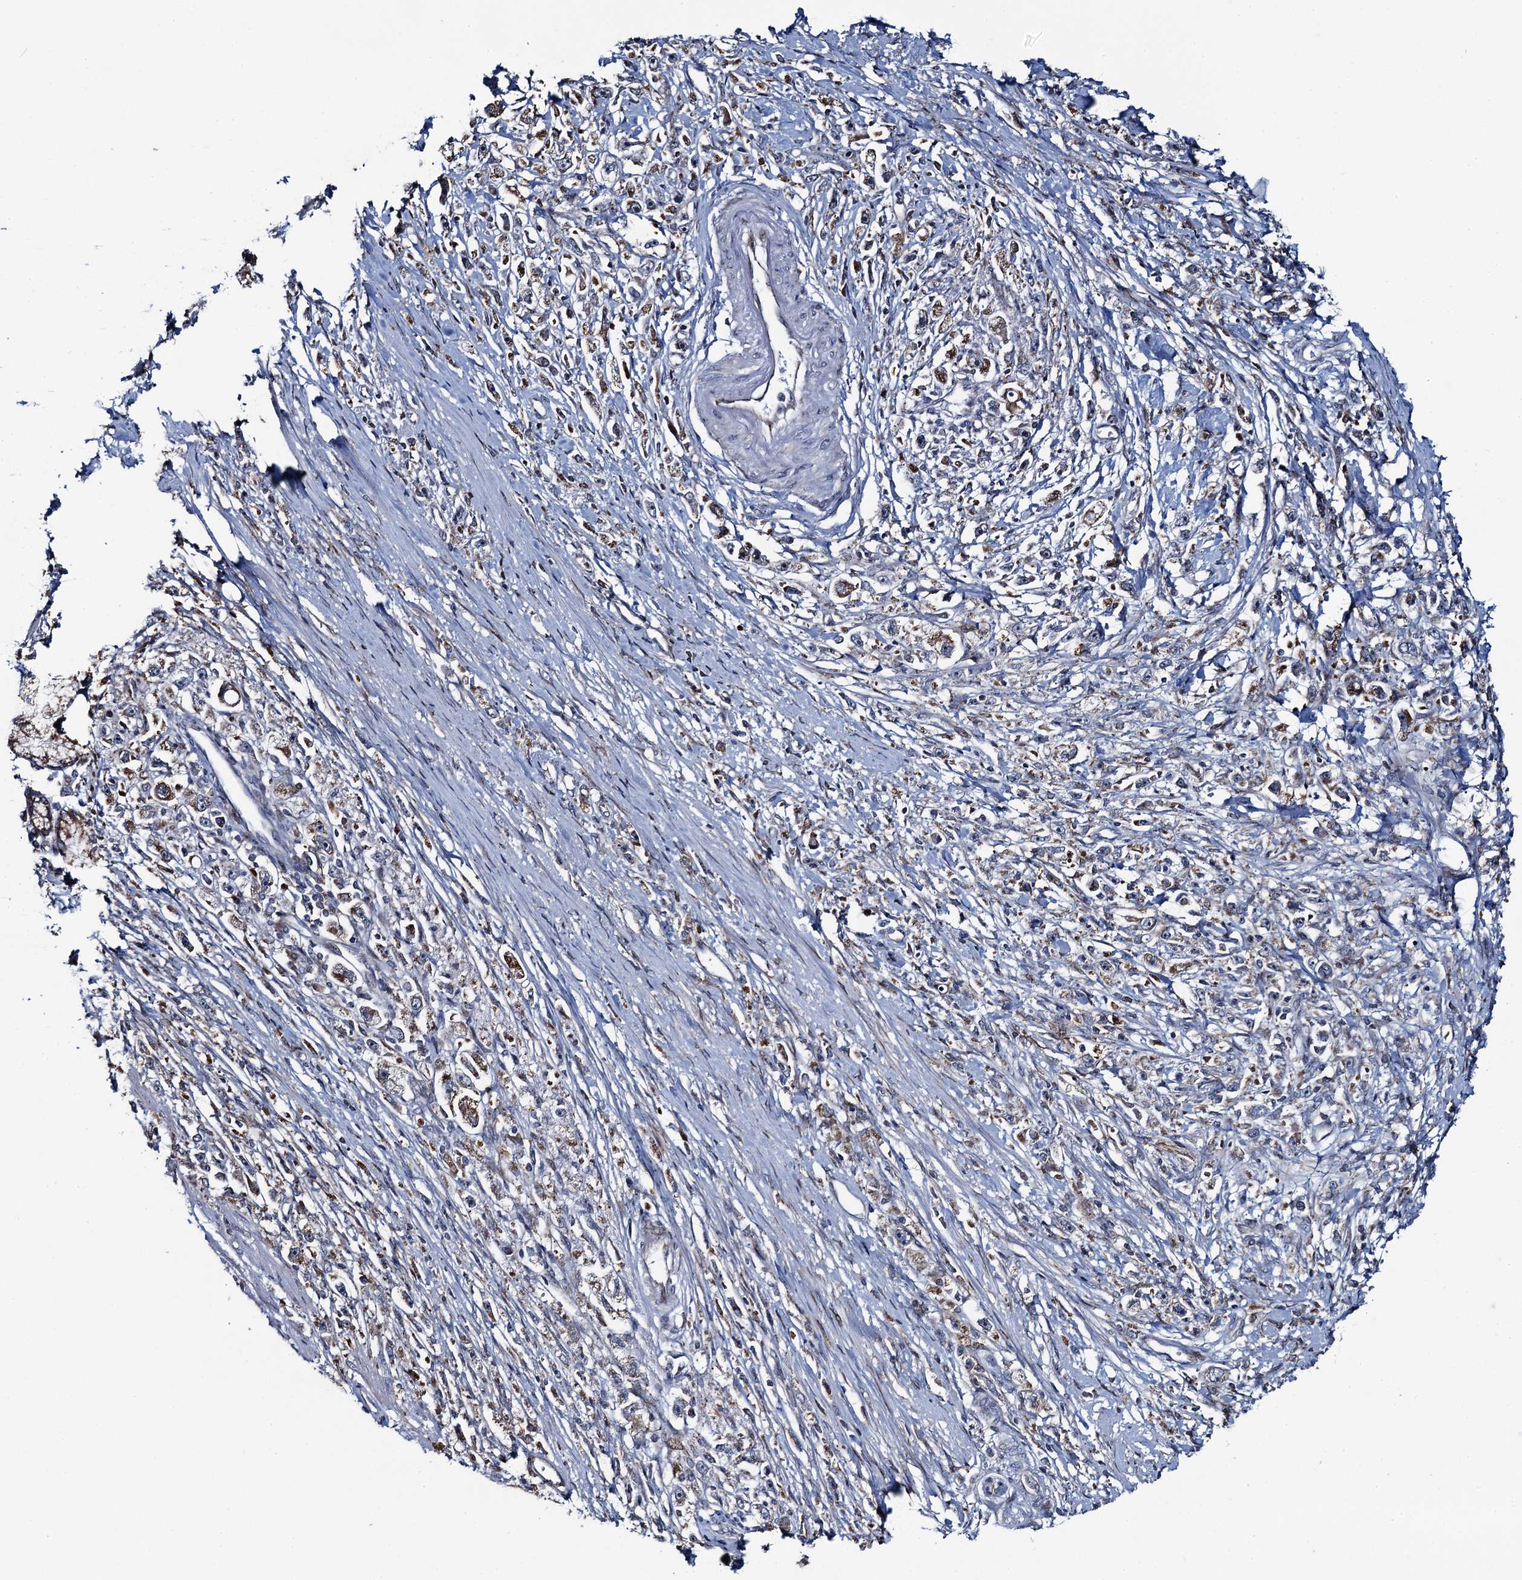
{"staining": {"intensity": "weak", "quantity": ">75%", "location": "cytoplasmic/membranous"}, "tissue": "stomach cancer", "cell_type": "Tumor cells", "image_type": "cancer", "snomed": [{"axis": "morphology", "description": "Adenocarcinoma, NOS"}, {"axis": "topography", "description": "Stomach"}], "caption": "Immunohistochemistry (IHC) of stomach adenocarcinoma demonstrates low levels of weak cytoplasmic/membranous staining in approximately >75% of tumor cells.", "gene": "CCDC102A", "patient": {"sex": "female", "age": 59}}